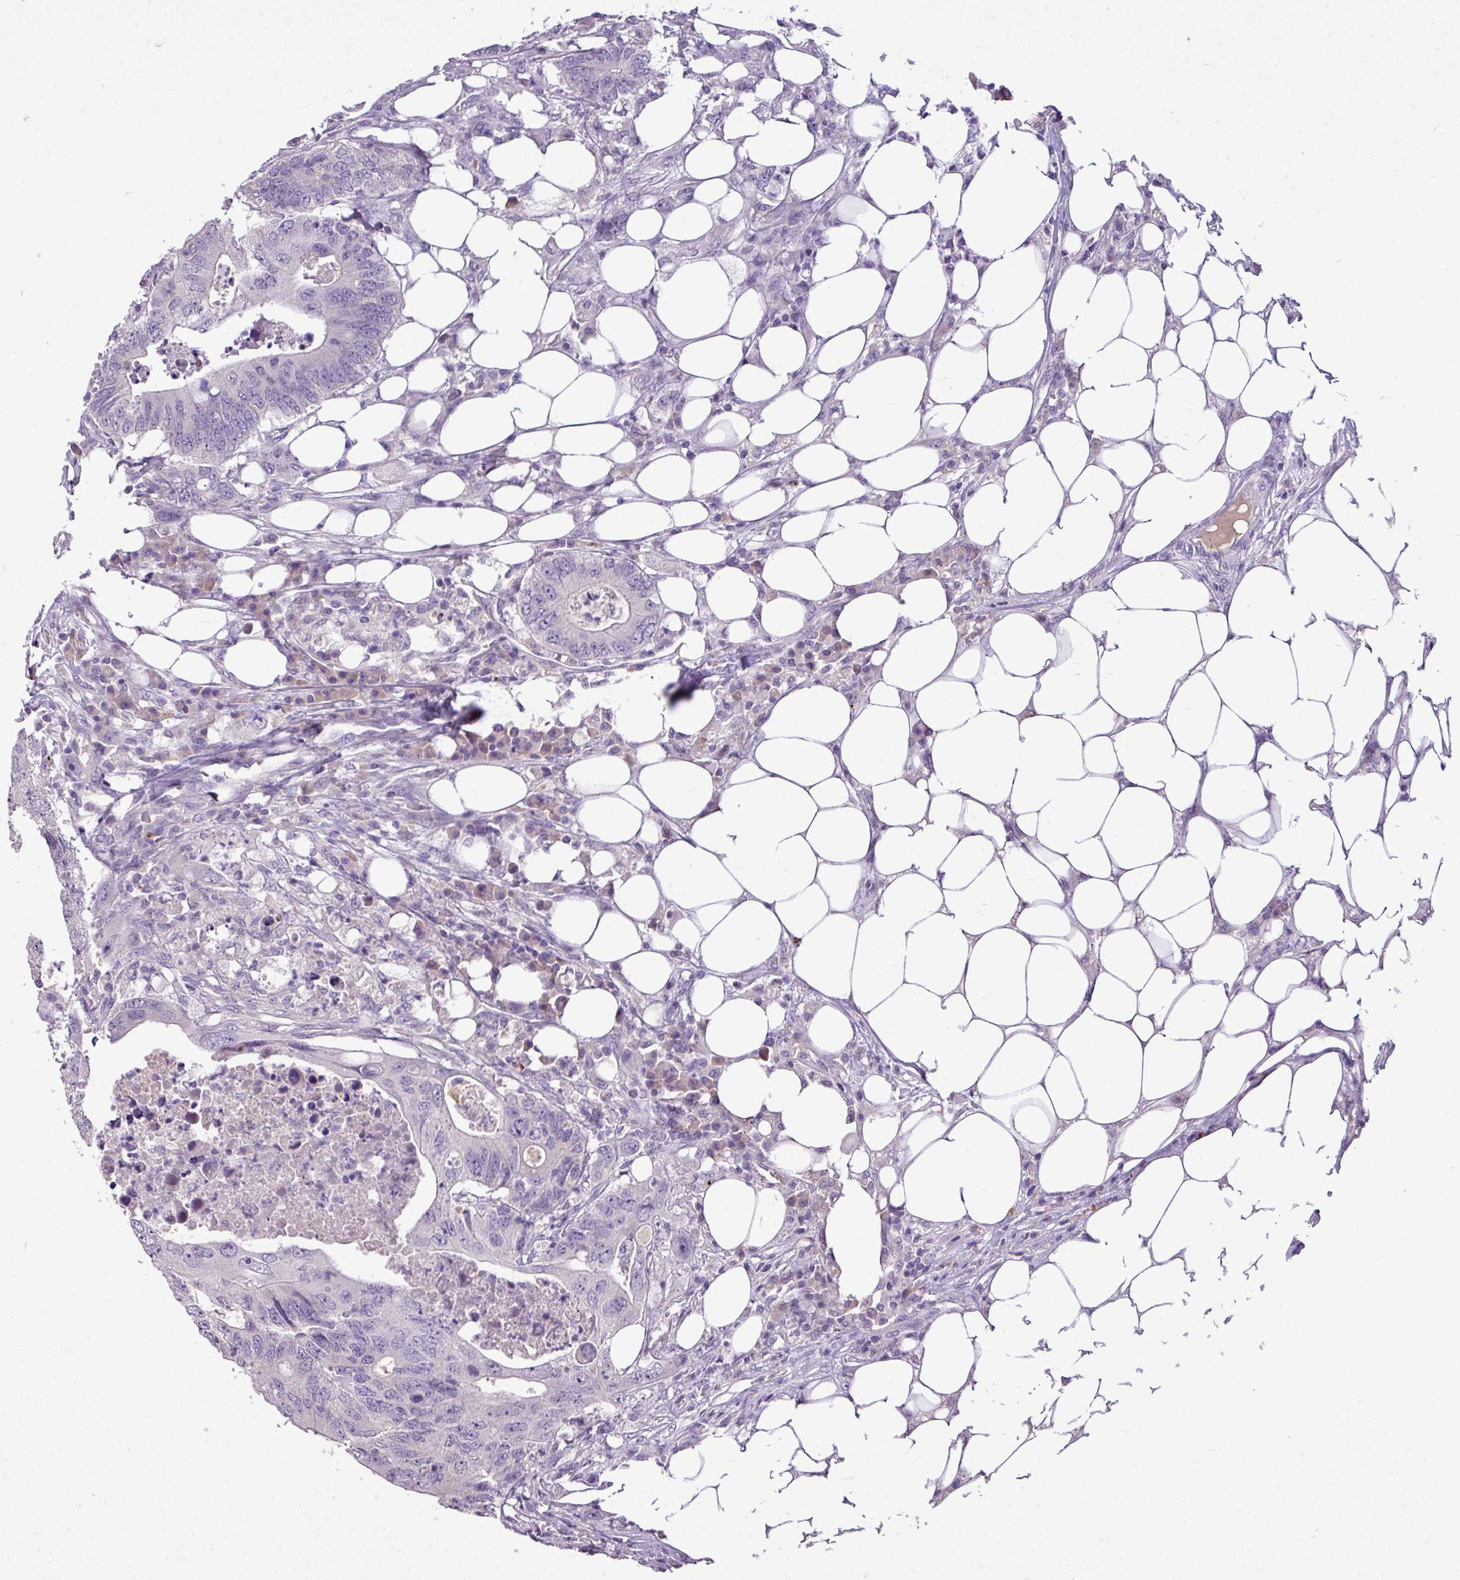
{"staining": {"intensity": "negative", "quantity": "none", "location": "none"}, "tissue": "colorectal cancer", "cell_type": "Tumor cells", "image_type": "cancer", "snomed": [{"axis": "morphology", "description": "Adenocarcinoma, NOS"}, {"axis": "topography", "description": "Colon"}], "caption": "A histopathology image of human colorectal adenocarcinoma is negative for staining in tumor cells.", "gene": "IL17A", "patient": {"sex": "male", "age": 71}}